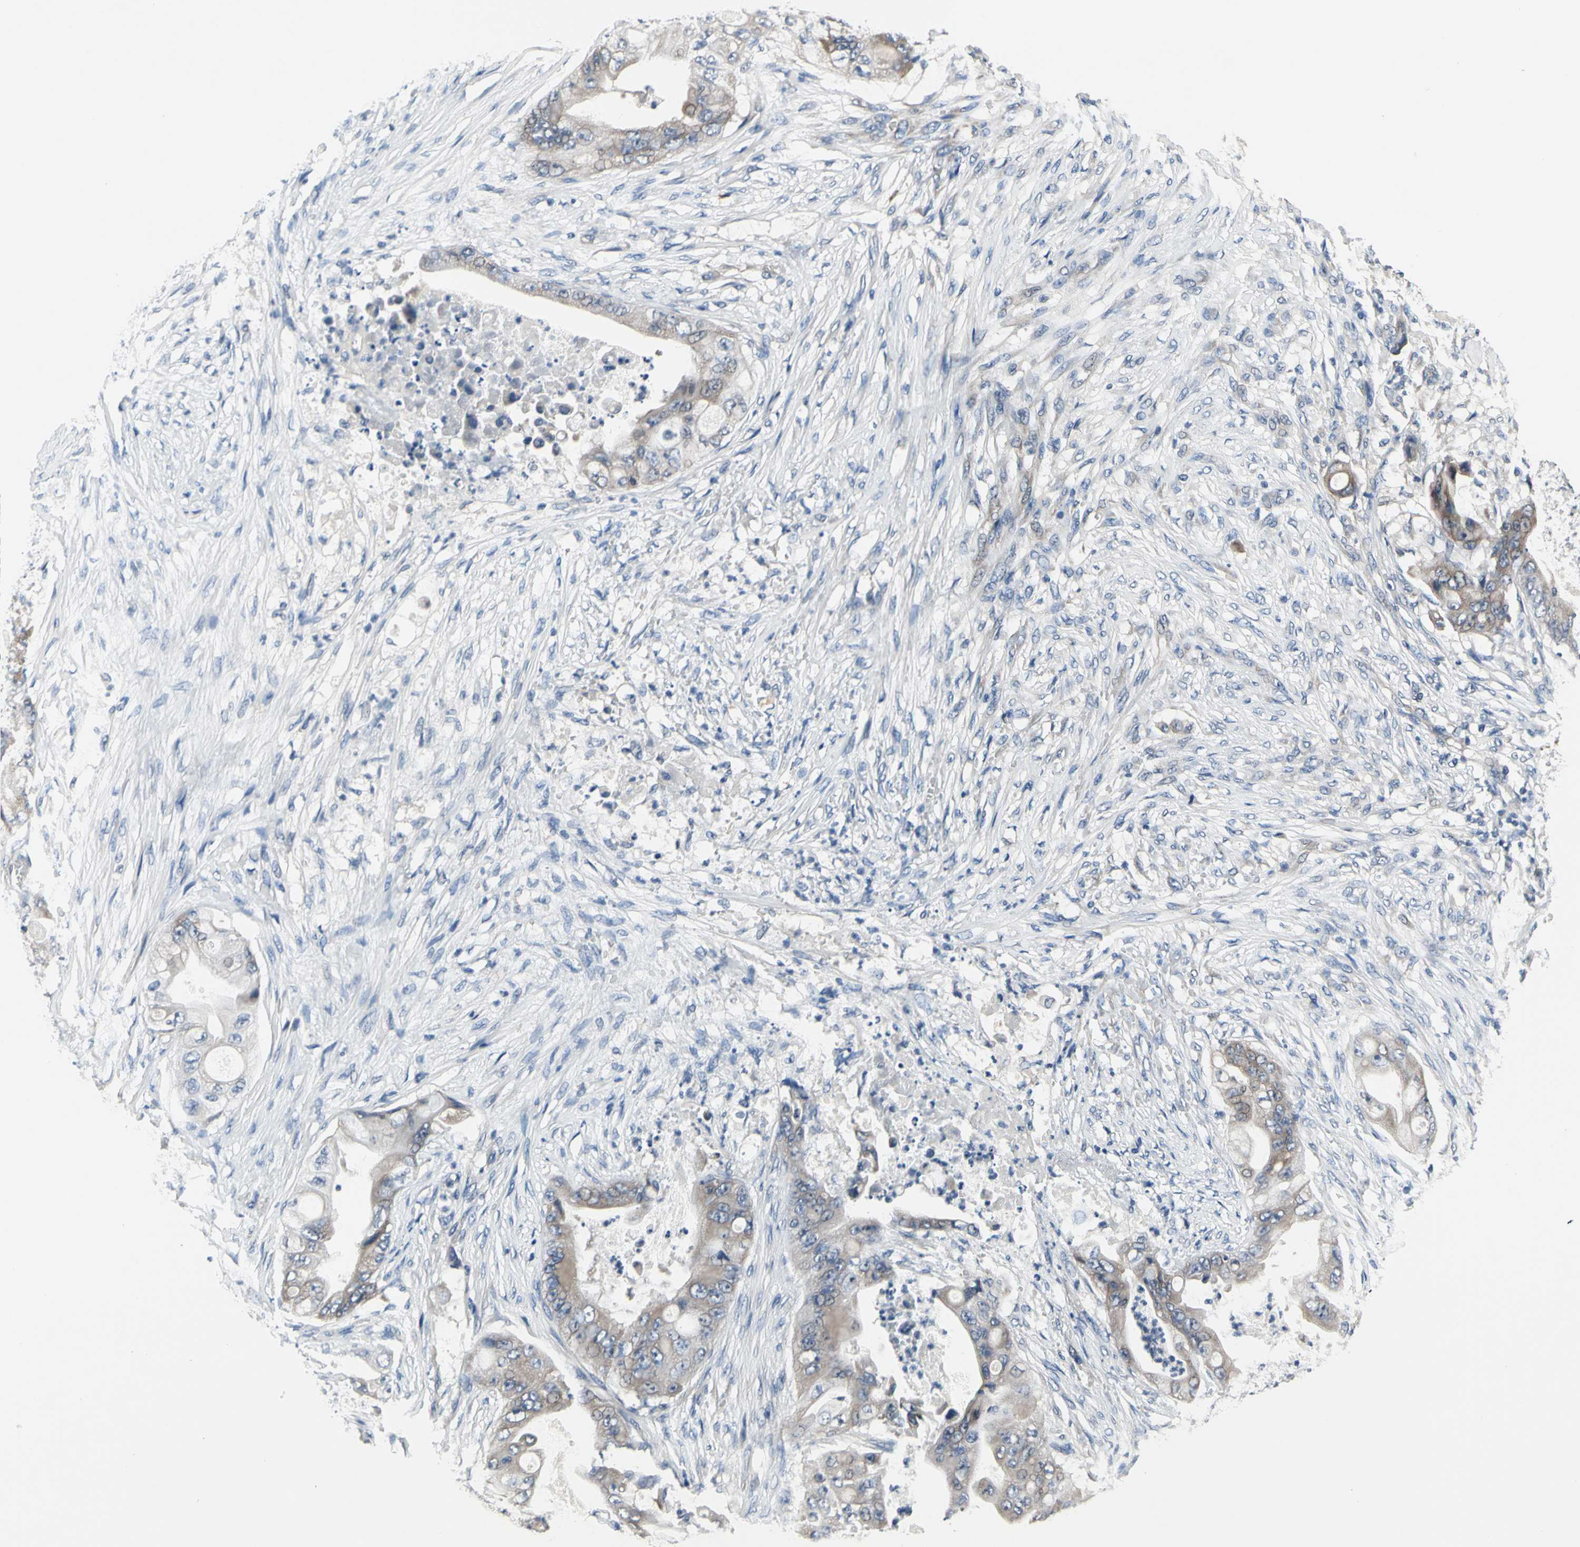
{"staining": {"intensity": "weak", "quantity": "25%-75%", "location": "cytoplasmic/membranous"}, "tissue": "stomach cancer", "cell_type": "Tumor cells", "image_type": "cancer", "snomed": [{"axis": "morphology", "description": "Adenocarcinoma, NOS"}, {"axis": "topography", "description": "Stomach"}], "caption": "Protein staining of adenocarcinoma (stomach) tissue demonstrates weak cytoplasmic/membranous expression in about 25%-75% of tumor cells.", "gene": "SELENOK", "patient": {"sex": "female", "age": 73}}